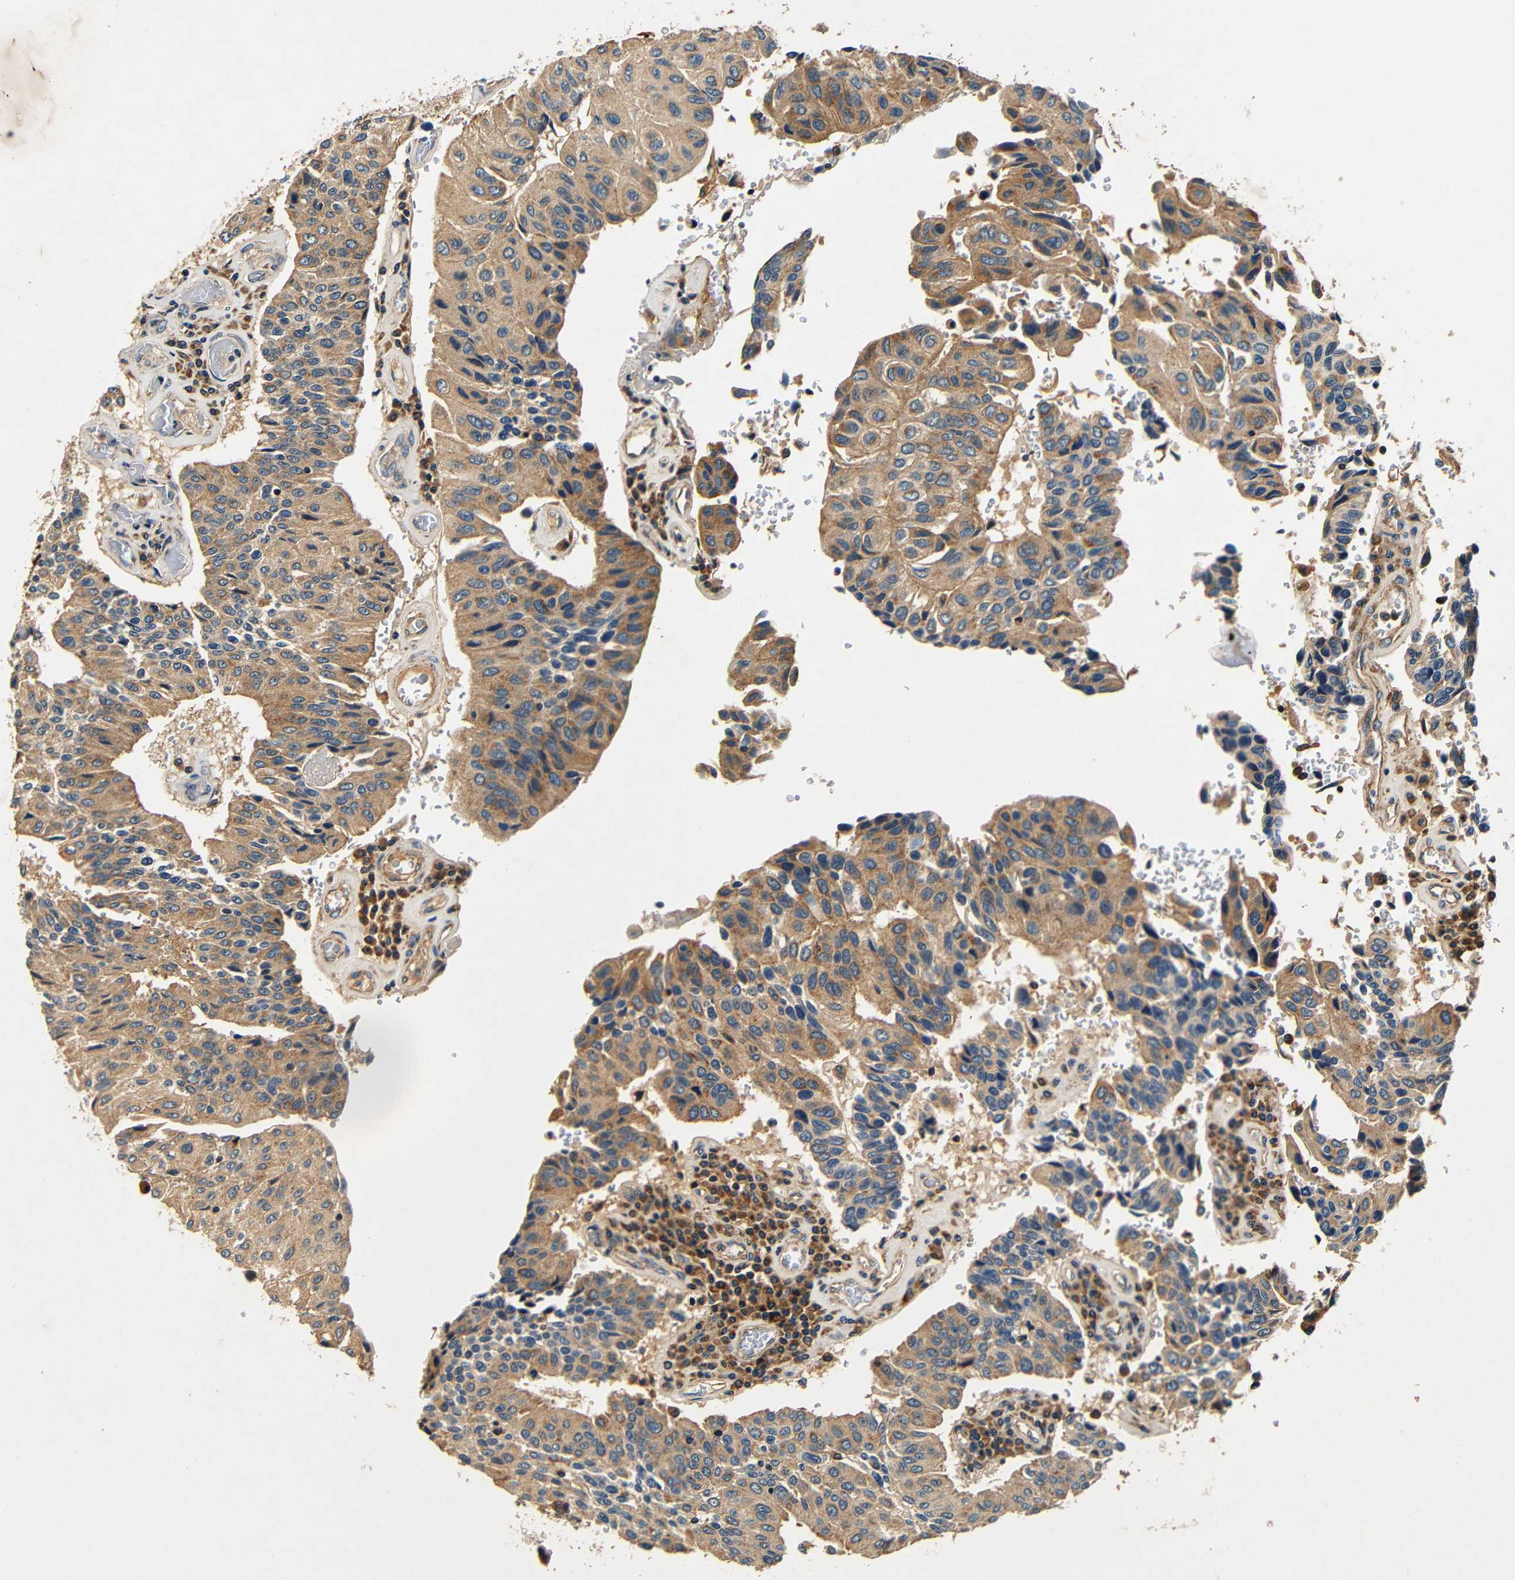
{"staining": {"intensity": "moderate", "quantity": ">75%", "location": "cytoplasmic/membranous"}, "tissue": "urothelial cancer", "cell_type": "Tumor cells", "image_type": "cancer", "snomed": [{"axis": "morphology", "description": "Urothelial carcinoma, High grade"}, {"axis": "topography", "description": "Urinary bladder"}], "caption": "The photomicrograph reveals a brown stain indicating the presence of a protein in the cytoplasmic/membranous of tumor cells in urothelial cancer.", "gene": "MTX1", "patient": {"sex": "male", "age": 66}}